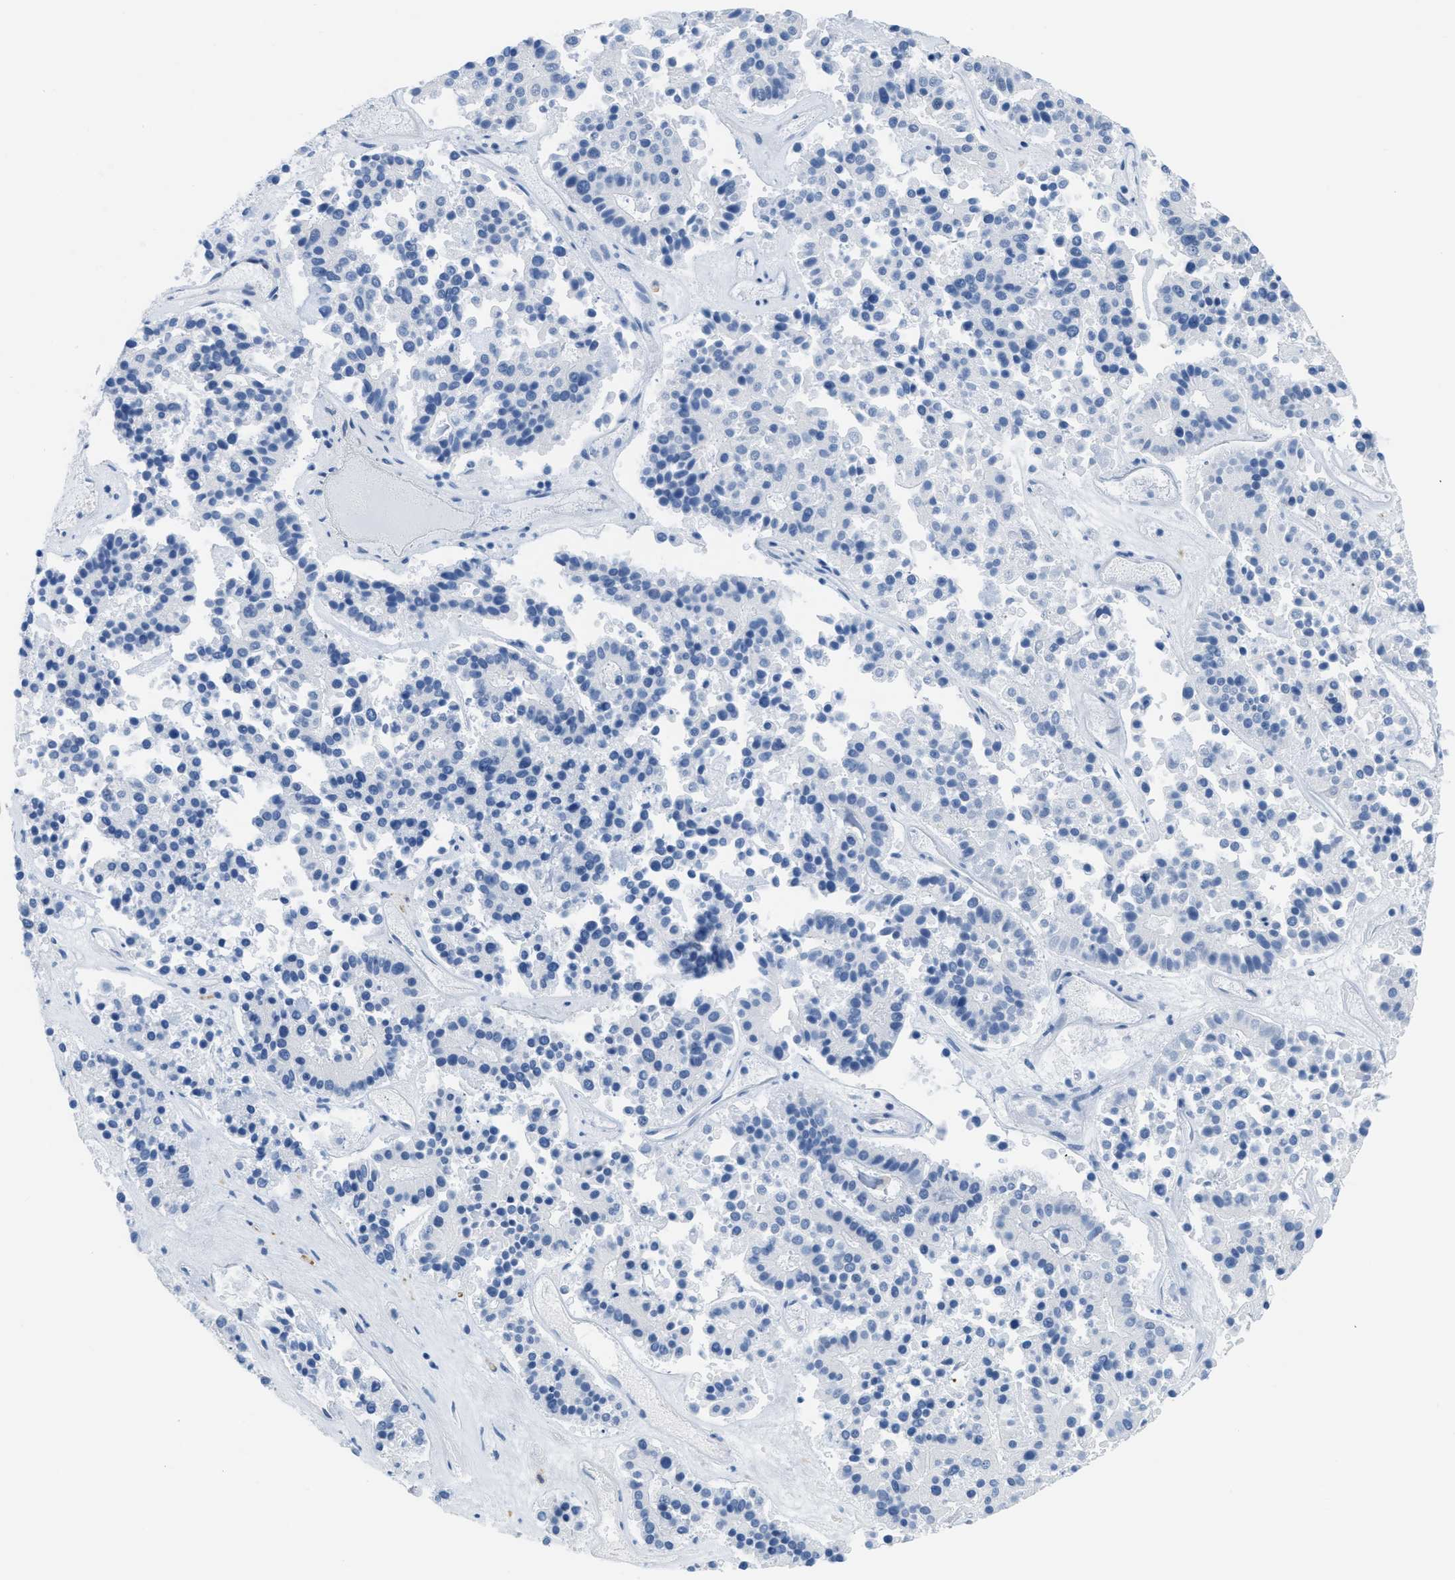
{"staining": {"intensity": "negative", "quantity": "none", "location": "none"}, "tissue": "pancreatic cancer", "cell_type": "Tumor cells", "image_type": "cancer", "snomed": [{"axis": "morphology", "description": "Adenocarcinoma, NOS"}, {"axis": "topography", "description": "Pancreas"}], "caption": "The IHC micrograph has no significant staining in tumor cells of pancreatic adenocarcinoma tissue.", "gene": "SLC12A1", "patient": {"sex": "male", "age": 50}}